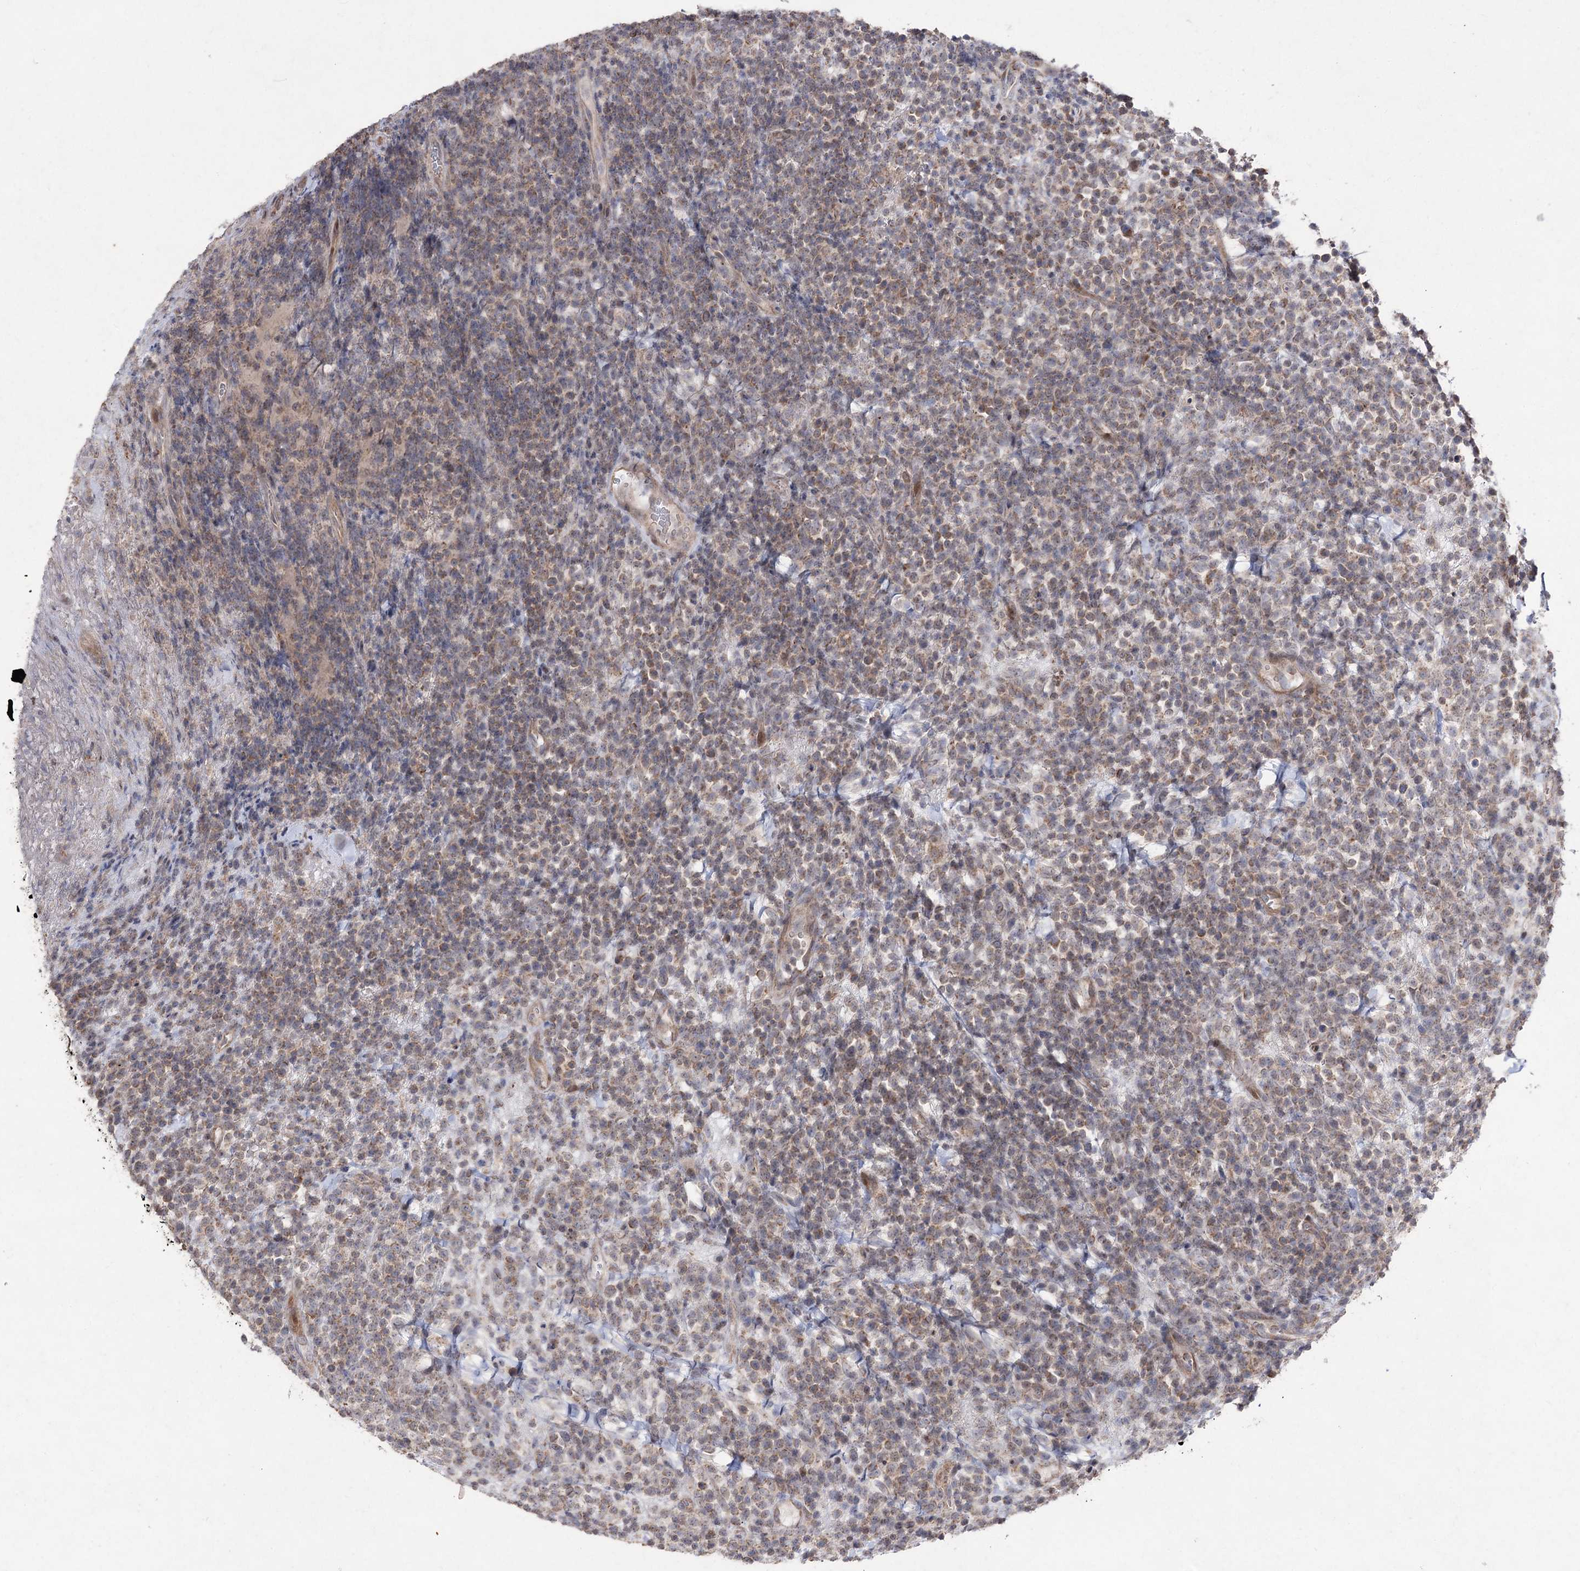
{"staining": {"intensity": "moderate", "quantity": "25%-75%", "location": "cytoplasmic/membranous"}, "tissue": "lymphoma", "cell_type": "Tumor cells", "image_type": "cancer", "snomed": [{"axis": "morphology", "description": "Malignant lymphoma, non-Hodgkin's type, High grade"}, {"axis": "topography", "description": "Colon"}], "caption": "Immunohistochemical staining of human lymphoma displays medium levels of moderate cytoplasmic/membranous expression in about 25%-75% of tumor cells. Nuclei are stained in blue.", "gene": "FANCL", "patient": {"sex": "female", "age": 53}}